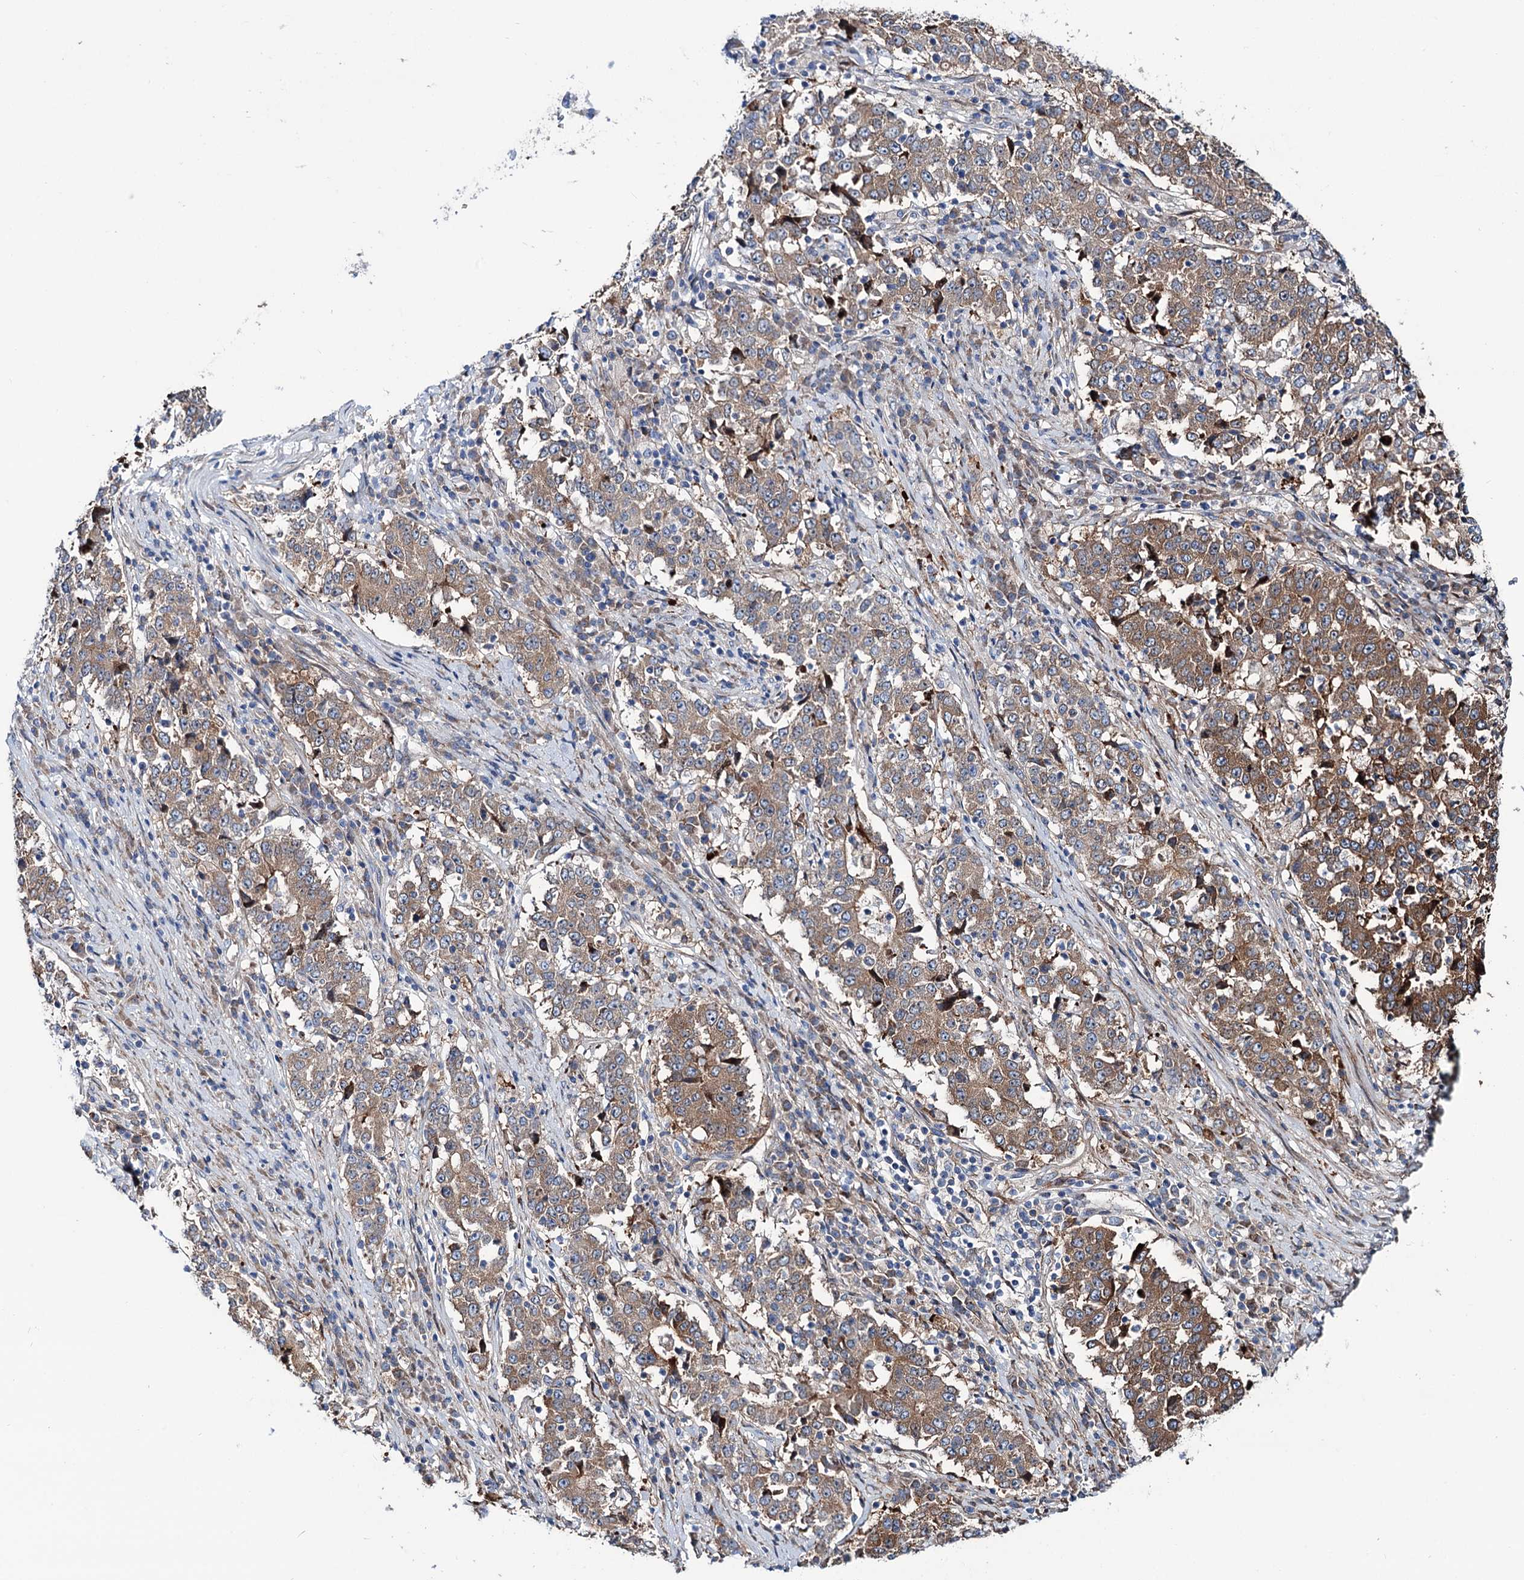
{"staining": {"intensity": "moderate", "quantity": ">75%", "location": "cytoplasmic/membranous"}, "tissue": "stomach cancer", "cell_type": "Tumor cells", "image_type": "cancer", "snomed": [{"axis": "morphology", "description": "Adenocarcinoma, NOS"}, {"axis": "topography", "description": "Stomach"}], "caption": "High-magnification brightfield microscopy of stomach cancer stained with DAB (brown) and counterstained with hematoxylin (blue). tumor cells exhibit moderate cytoplasmic/membranous expression is identified in about>75% of cells. The staining was performed using DAB (3,3'-diaminobenzidine), with brown indicating positive protein expression. Nuclei are stained blue with hematoxylin.", "gene": "PTDSS2", "patient": {"sex": "male", "age": 59}}